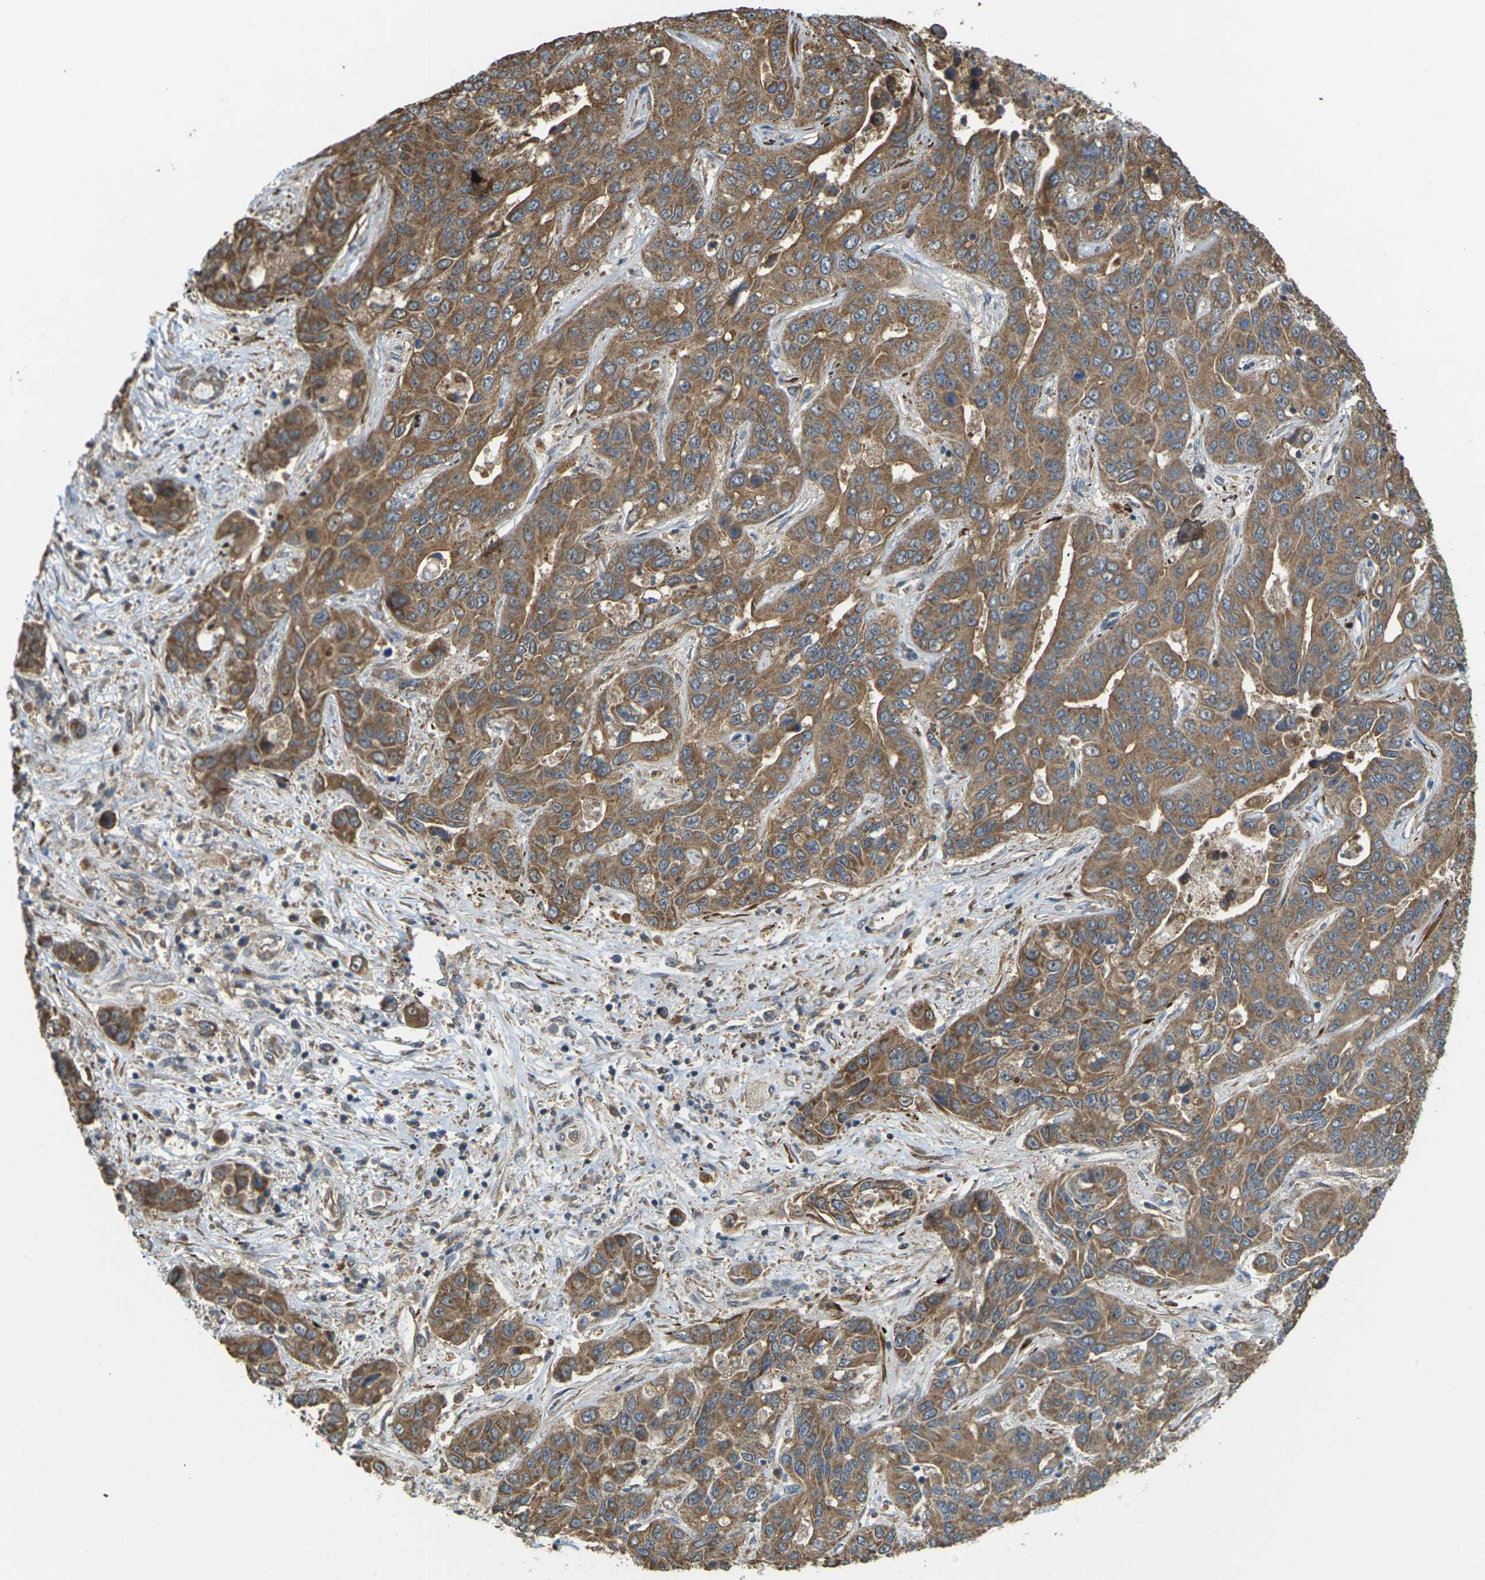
{"staining": {"intensity": "moderate", "quantity": ">75%", "location": "cytoplasmic/membranous"}, "tissue": "liver cancer", "cell_type": "Tumor cells", "image_type": "cancer", "snomed": [{"axis": "morphology", "description": "Cholangiocarcinoma"}, {"axis": "topography", "description": "Liver"}], "caption": "About >75% of tumor cells in human cholangiocarcinoma (liver) display moderate cytoplasmic/membranous protein positivity as visualized by brown immunohistochemical staining.", "gene": "KSR1", "patient": {"sex": "female", "age": 52}}